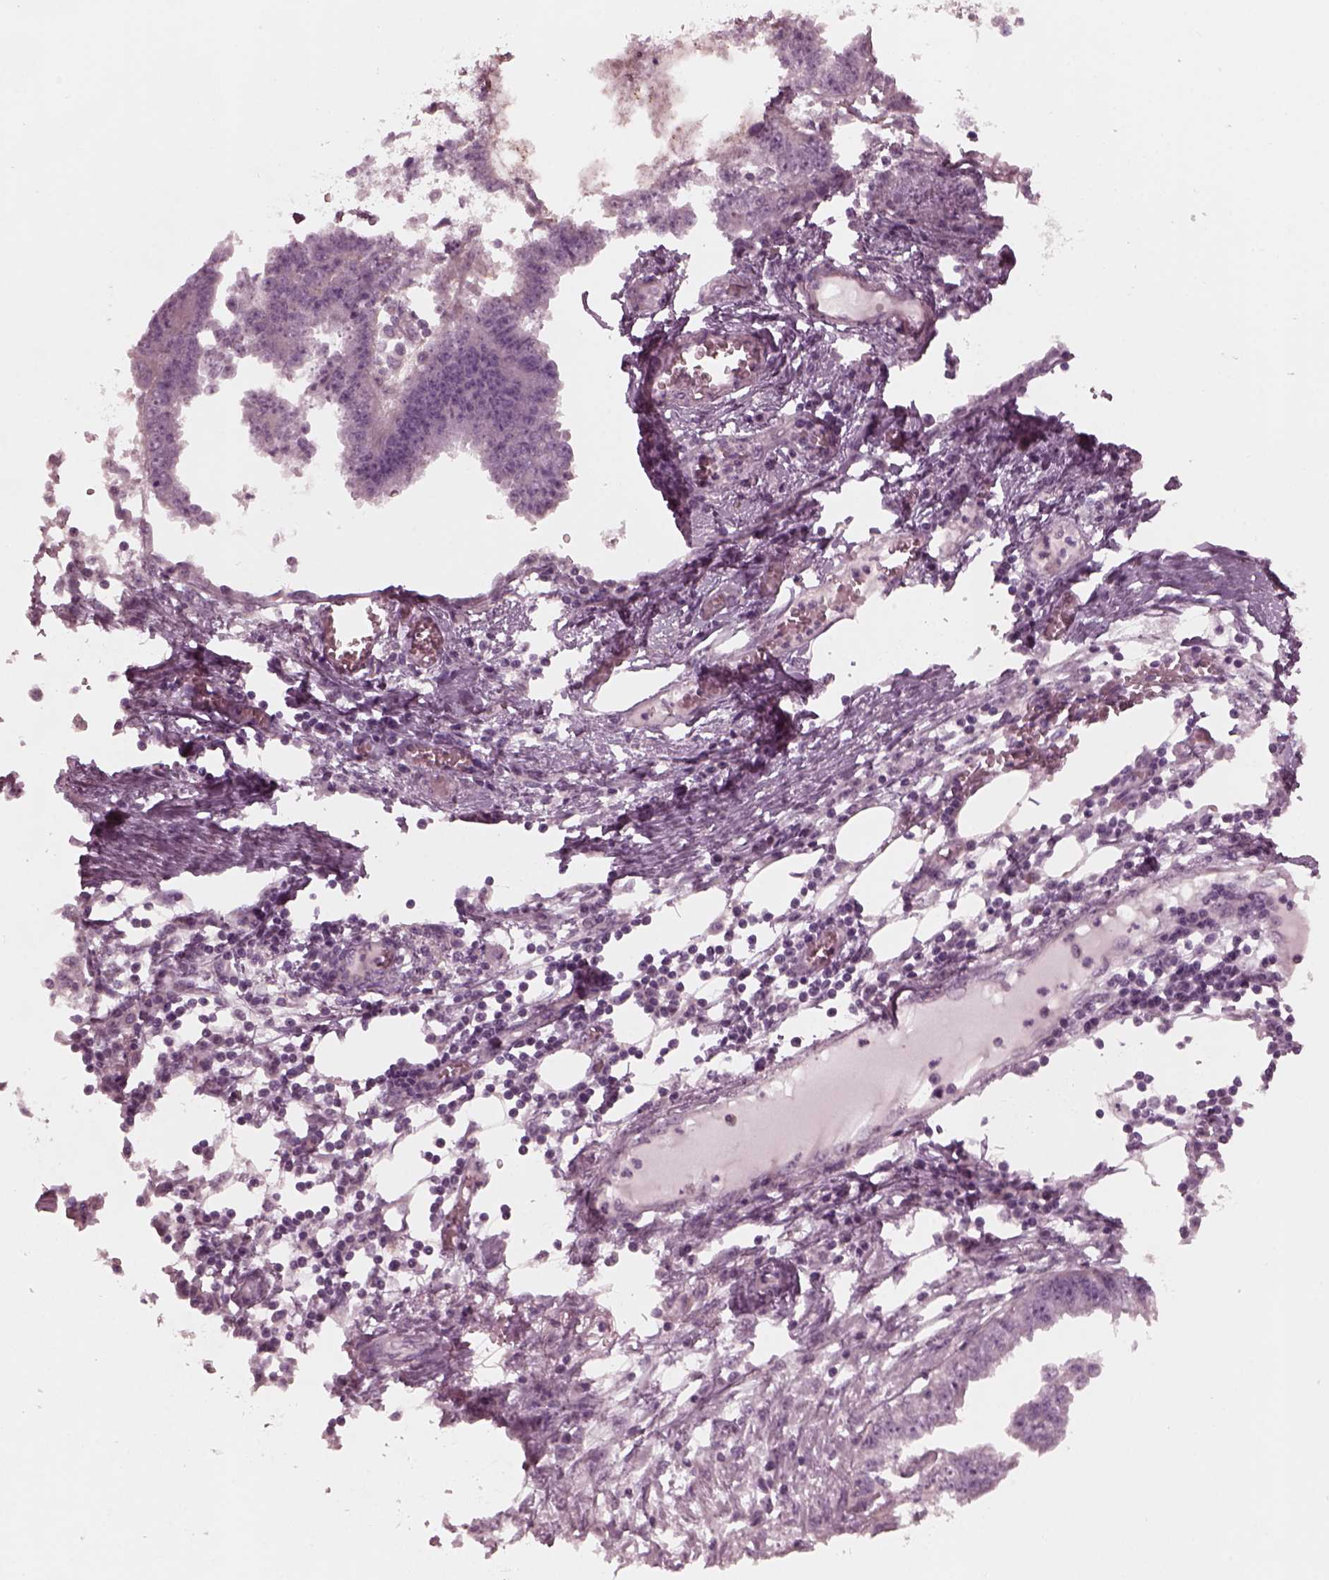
{"staining": {"intensity": "negative", "quantity": "none", "location": "none"}, "tissue": "endometrial cancer", "cell_type": "Tumor cells", "image_type": "cancer", "snomed": [{"axis": "morphology", "description": "Adenocarcinoma, NOS"}, {"axis": "morphology", "description": "Adenocarcinoma, metastatic, NOS"}, {"axis": "topography", "description": "Adipose tissue"}, {"axis": "topography", "description": "Endometrium"}], "caption": "IHC histopathology image of endometrial adenocarcinoma stained for a protein (brown), which reveals no staining in tumor cells.", "gene": "KIF6", "patient": {"sex": "female", "age": 67}}